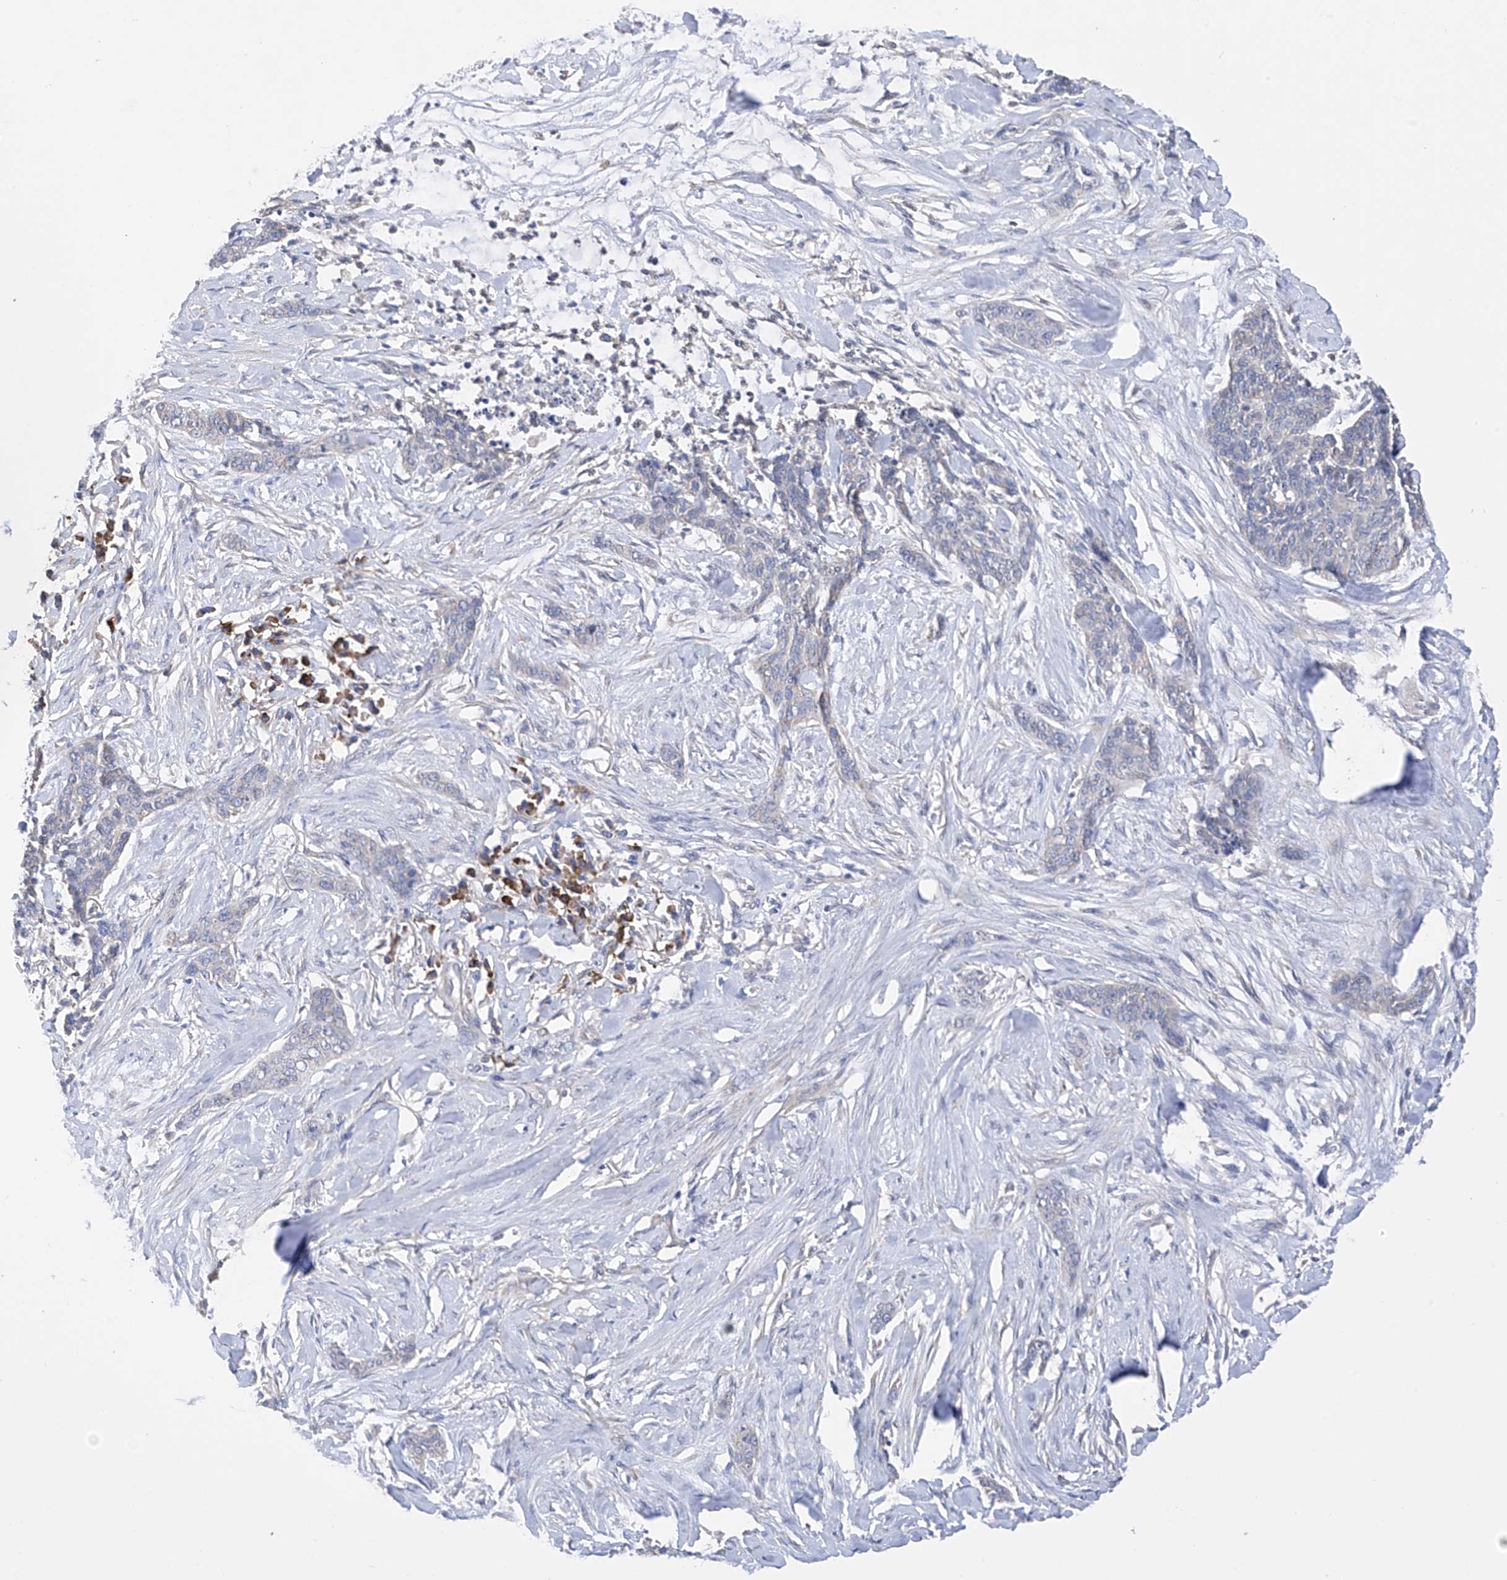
{"staining": {"intensity": "negative", "quantity": "none", "location": "none"}, "tissue": "skin cancer", "cell_type": "Tumor cells", "image_type": "cancer", "snomed": [{"axis": "morphology", "description": "Basal cell carcinoma"}, {"axis": "topography", "description": "Skin"}], "caption": "IHC of human skin cancer (basal cell carcinoma) exhibits no expression in tumor cells. (DAB IHC visualized using brightfield microscopy, high magnification).", "gene": "REC8", "patient": {"sex": "female", "age": 64}}